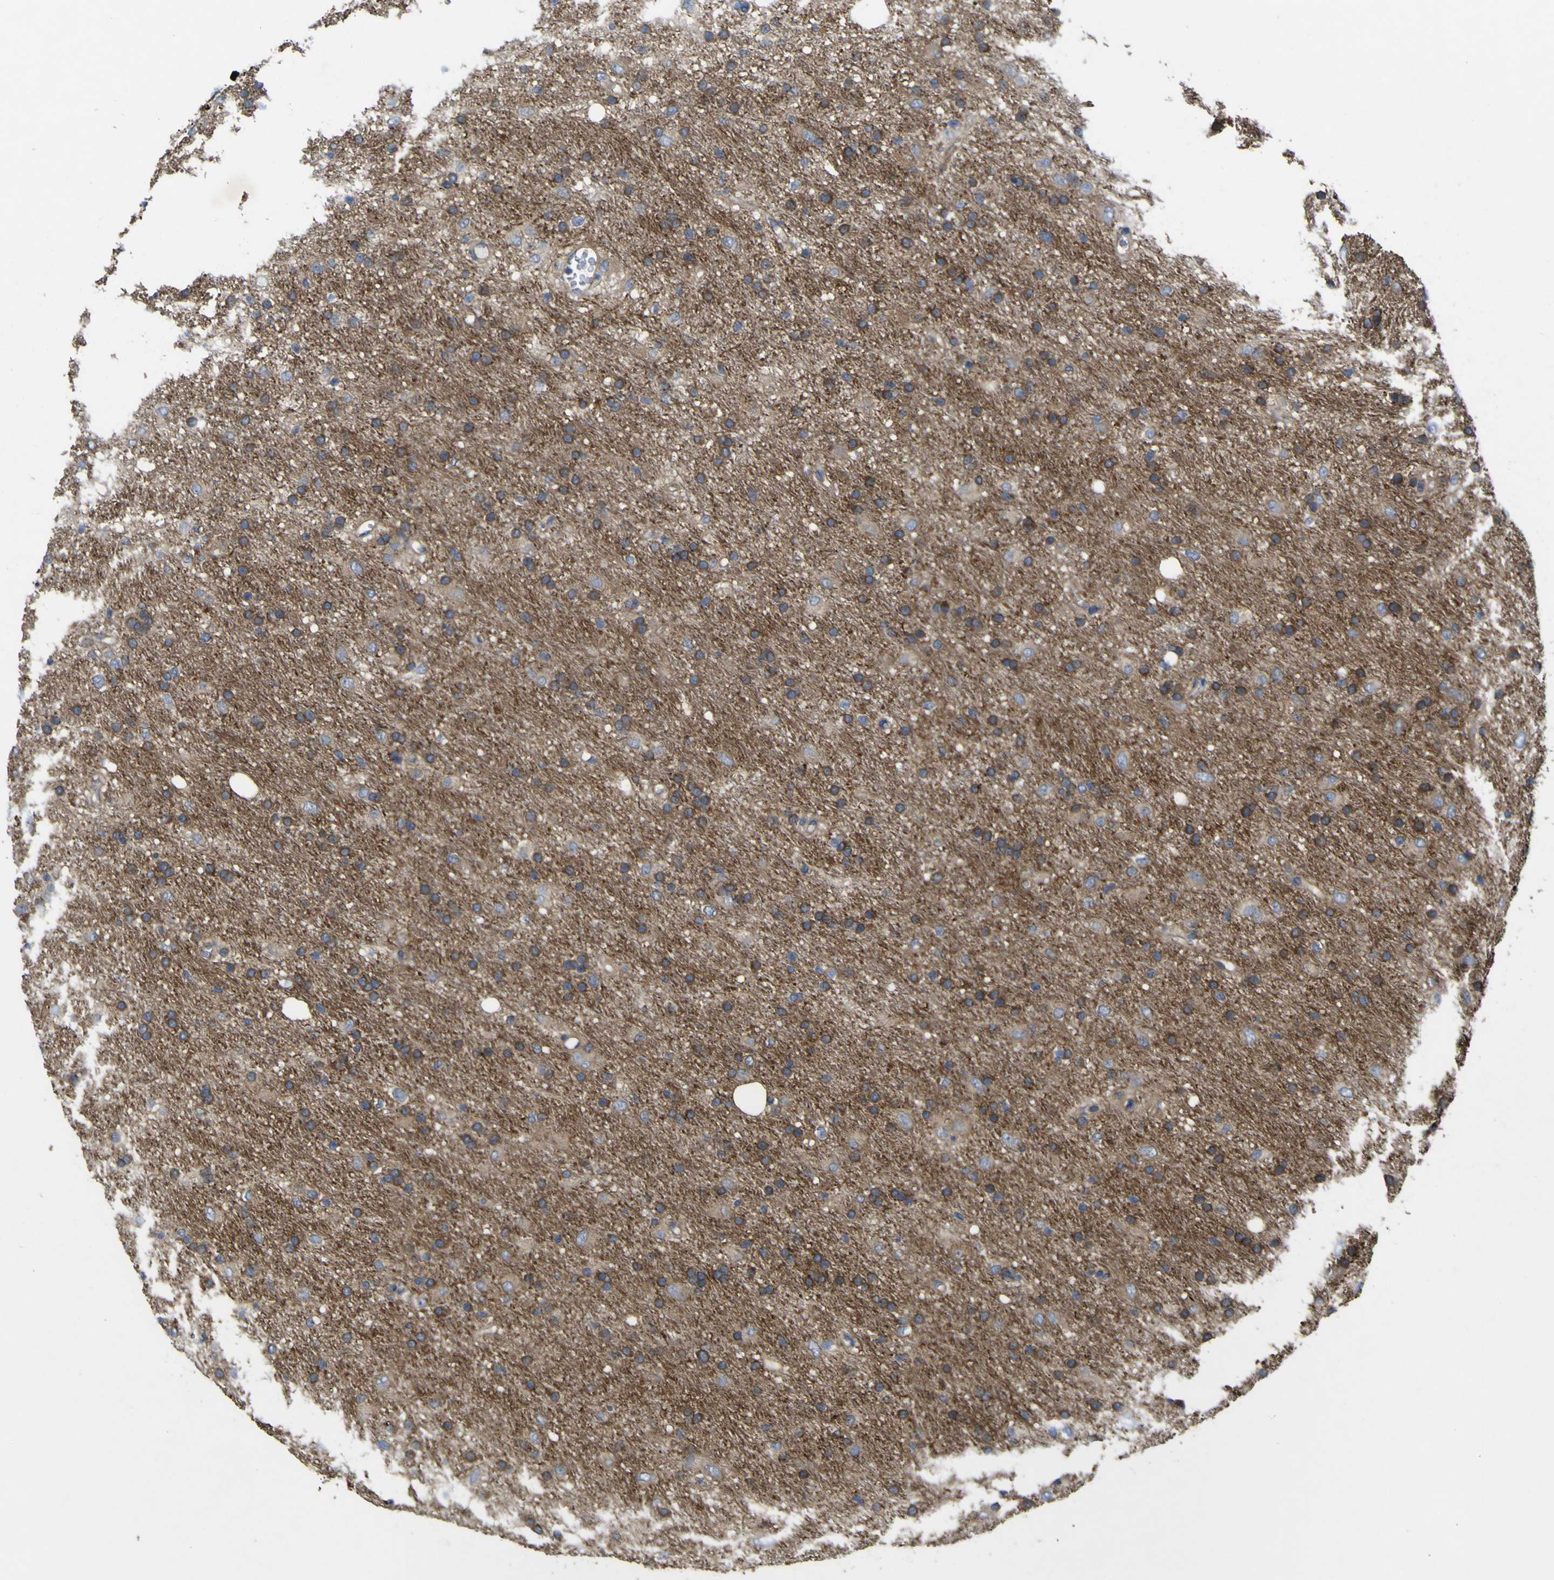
{"staining": {"intensity": "moderate", "quantity": "25%-75%", "location": "cytoplasmic/membranous"}, "tissue": "glioma", "cell_type": "Tumor cells", "image_type": "cancer", "snomed": [{"axis": "morphology", "description": "Glioma, malignant, Low grade"}, {"axis": "topography", "description": "Brain"}], "caption": "High-magnification brightfield microscopy of malignant low-grade glioma stained with DAB (brown) and counterstained with hematoxylin (blue). tumor cells exhibit moderate cytoplasmic/membranous positivity is appreciated in about25%-75% of cells.", "gene": "TNFSF15", "patient": {"sex": "female", "age": 36}}